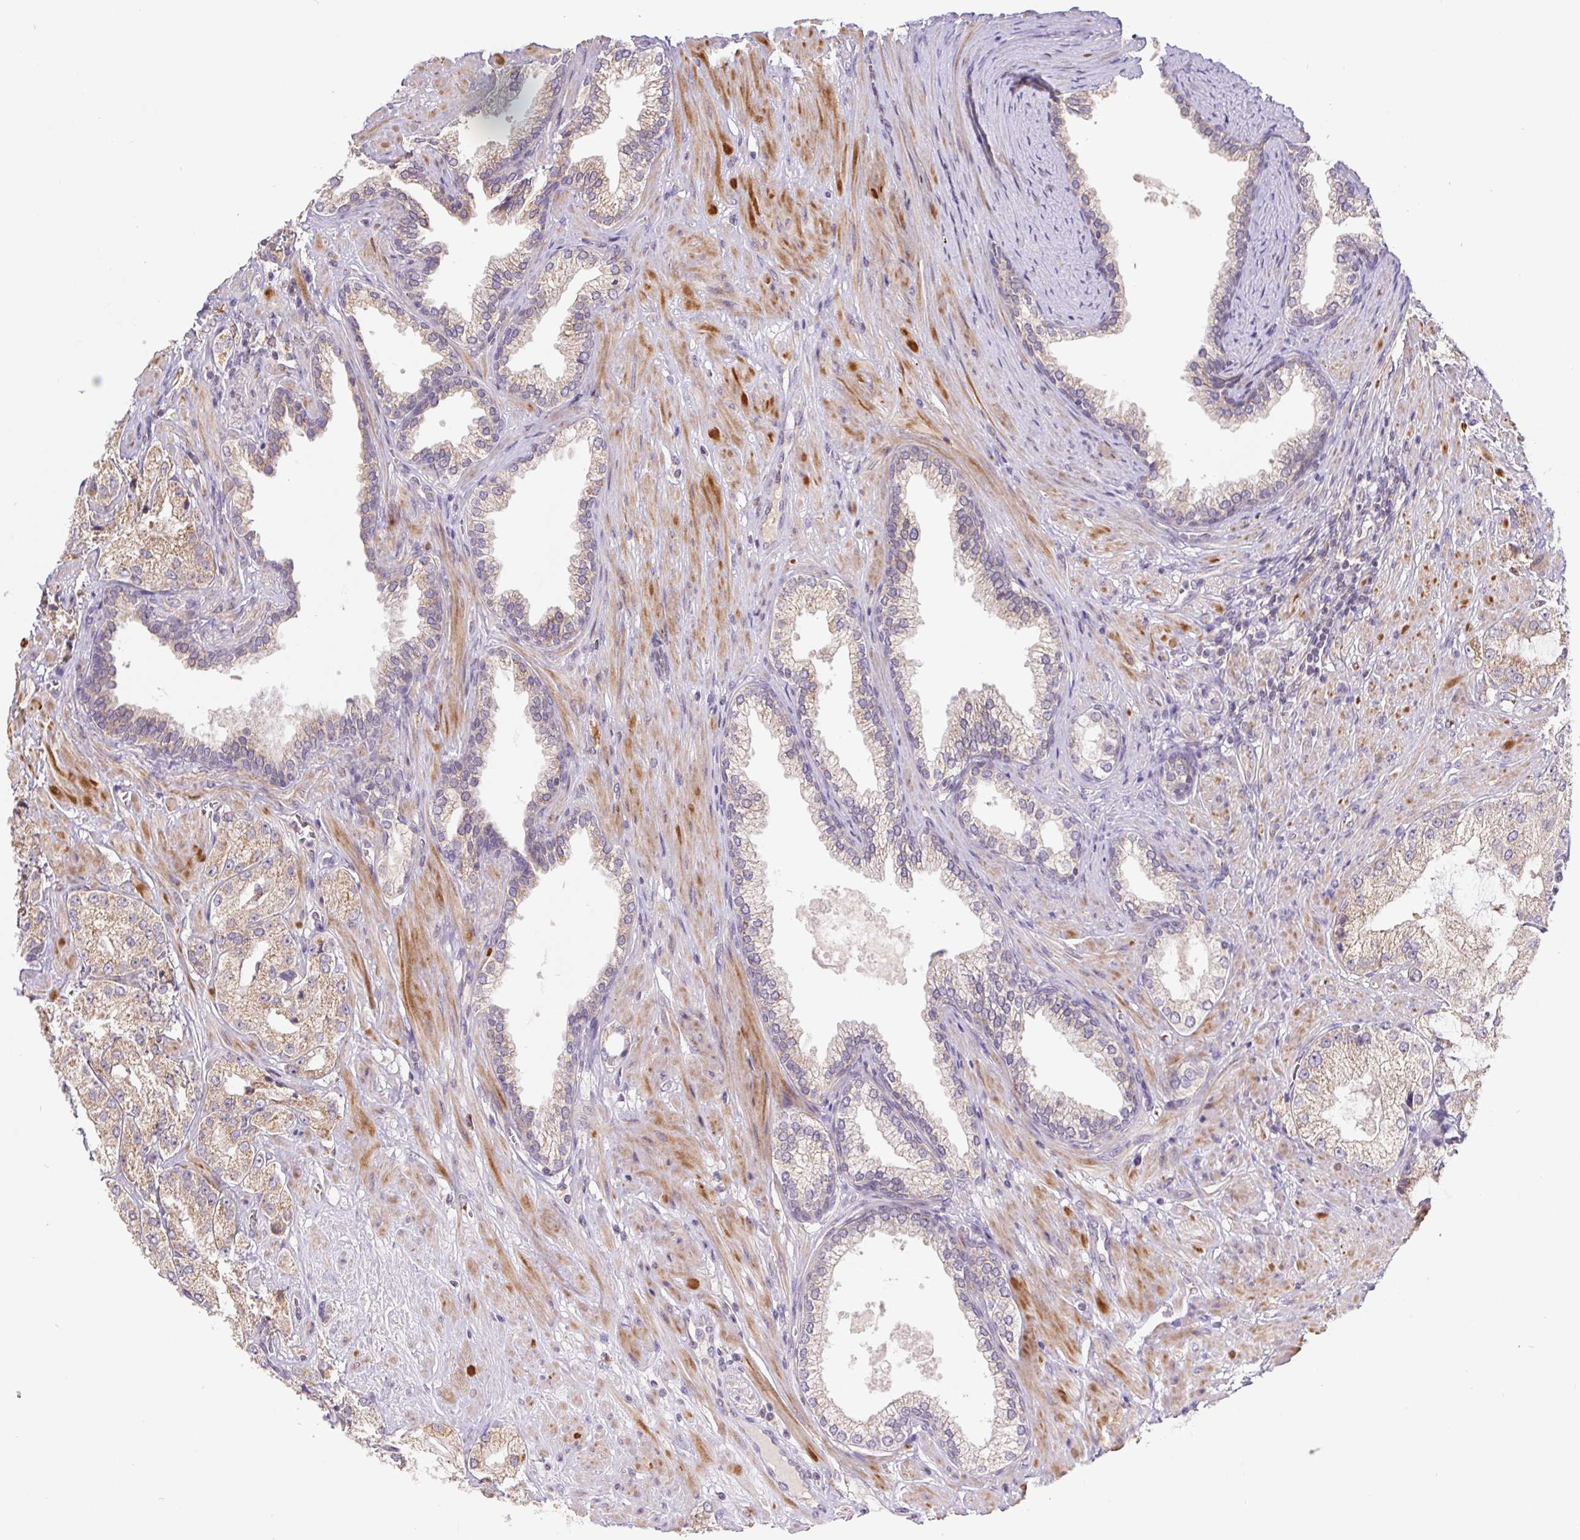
{"staining": {"intensity": "weak", "quantity": "<25%", "location": "cytoplasmic/membranous"}, "tissue": "prostate cancer", "cell_type": "Tumor cells", "image_type": "cancer", "snomed": [{"axis": "morphology", "description": "Adenocarcinoma, High grade"}, {"axis": "topography", "description": "Prostate"}], "caption": "Tumor cells are negative for protein expression in human high-grade adenocarcinoma (prostate).", "gene": "EMC6", "patient": {"sex": "male", "age": 68}}